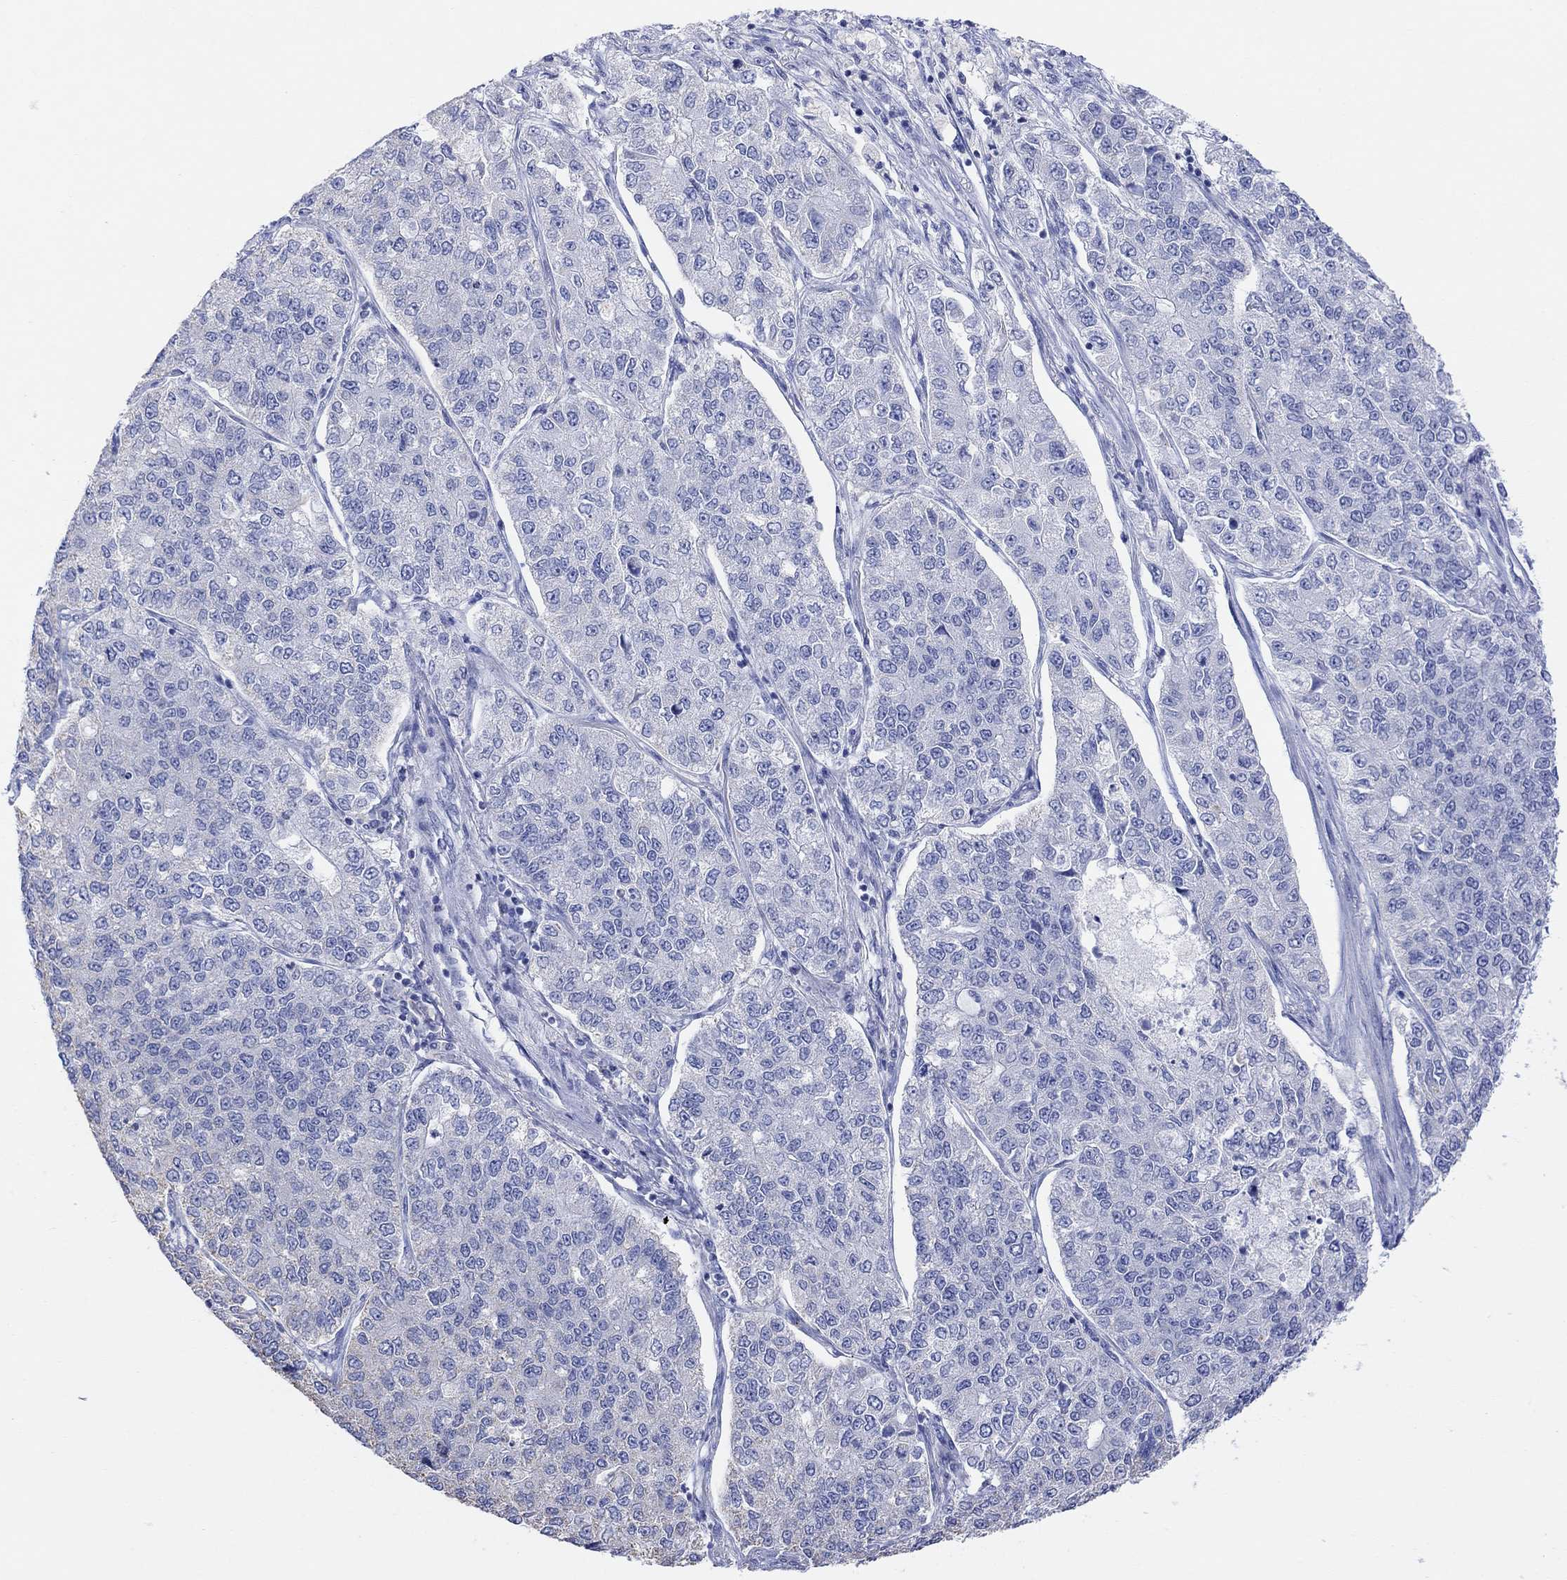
{"staining": {"intensity": "negative", "quantity": "none", "location": "none"}, "tissue": "lung cancer", "cell_type": "Tumor cells", "image_type": "cancer", "snomed": [{"axis": "morphology", "description": "Adenocarcinoma, NOS"}, {"axis": "topography", "description": "Lung"}], "caption": "DAB immunohistochemical staining of lung adenocarcinoma exhibits no significant positivity in tumor cells.", "gene": "SYT12", "patient": {"sex": "male", "age": 49}}